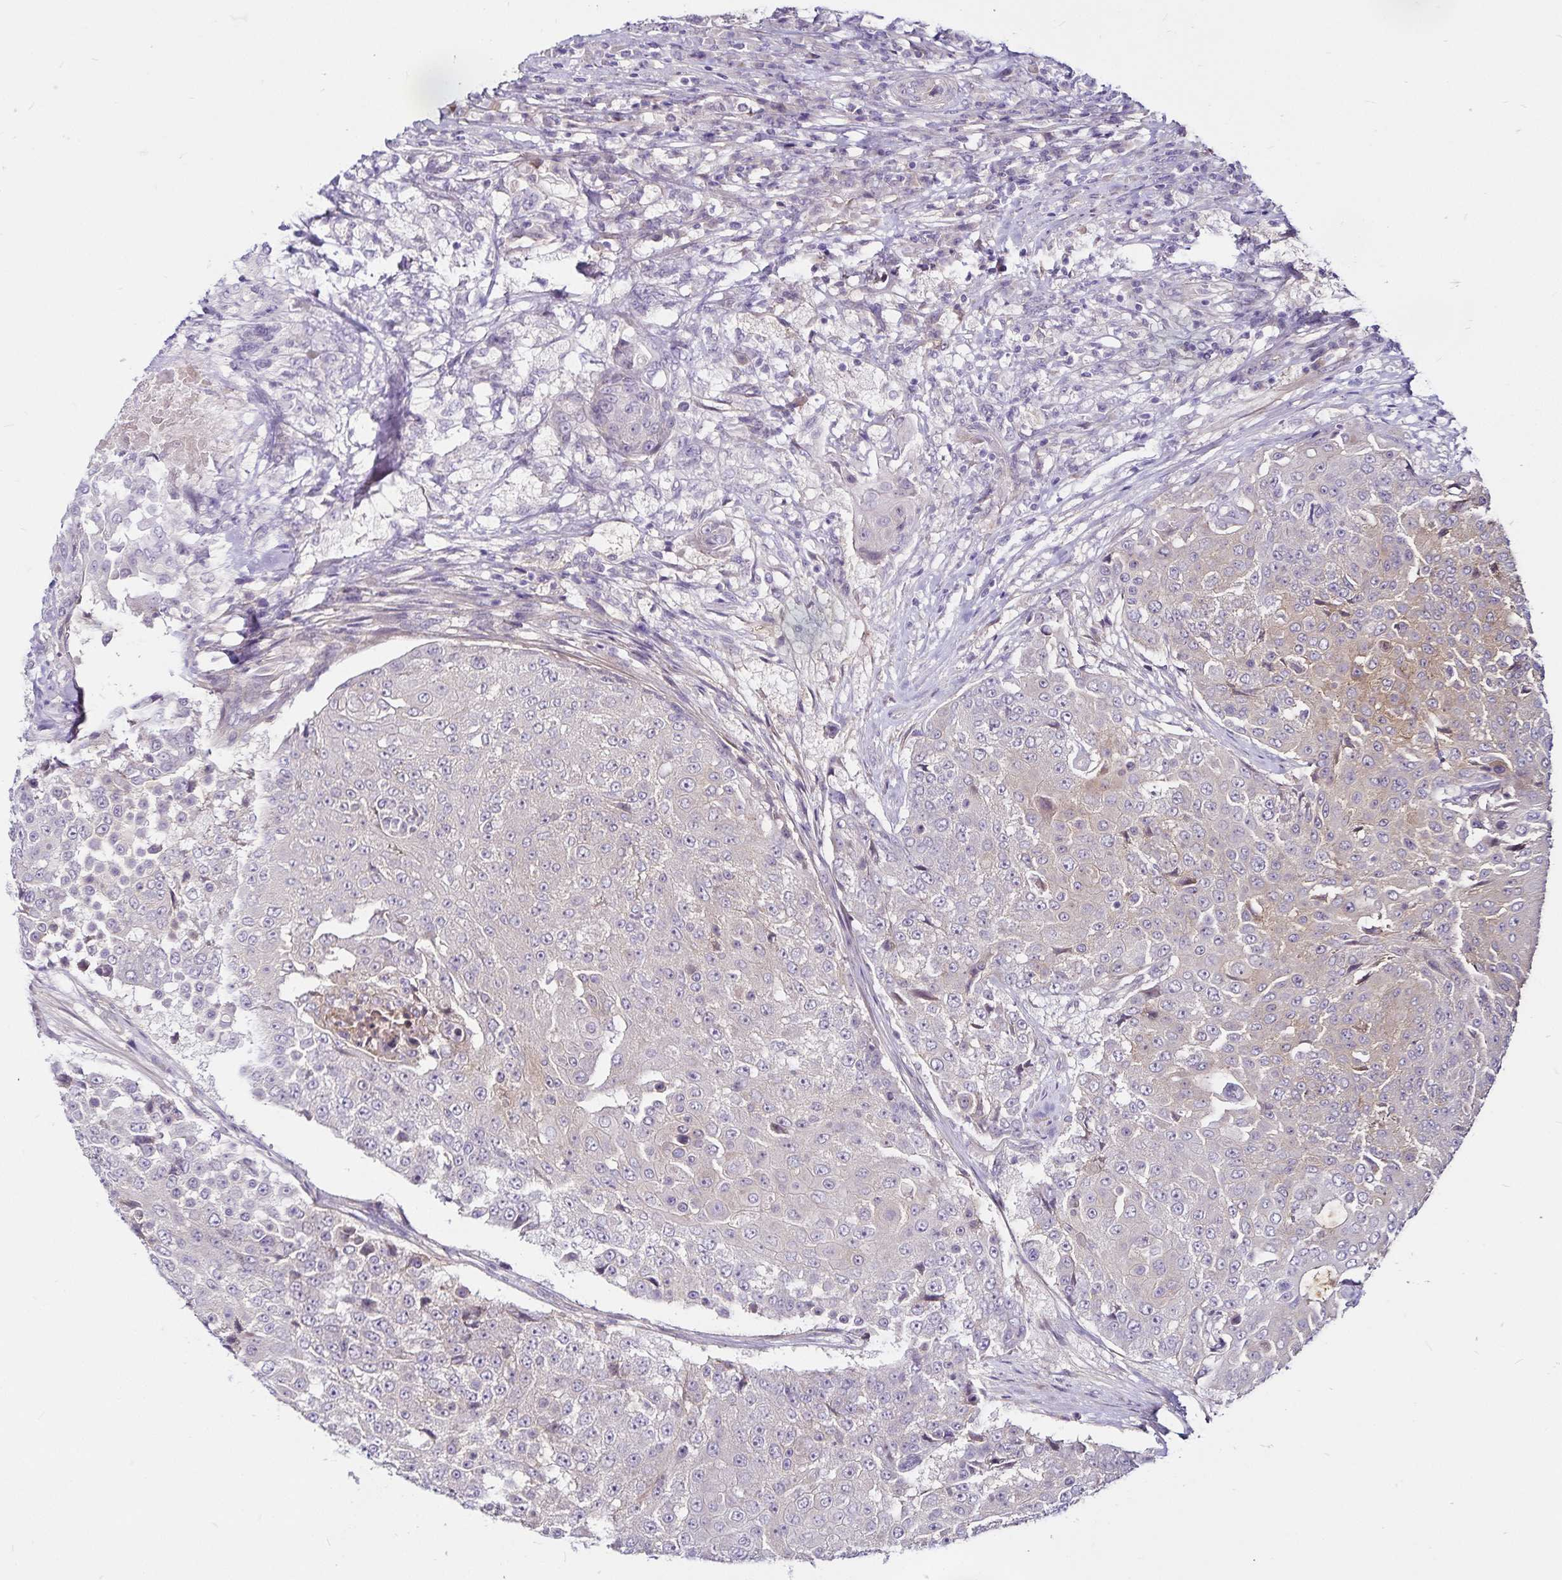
{"staining": {"intensity": "weak", "quantity": "<25%", "location": "cytoplasmic/membranous"}, "tissue": "urothelial cancer", "cell_type": "Tumor cells", "image_type": "cancer", "snomed": [{"axis": "morphology", "description": "Urothelial carcinoma, High grade"}, {"axis": "topography", "description": "Urinary bladder"}], "caption": "IHC micrograph of neoplastic tissue: high-grade urothelial carcinoma stained with DAB shows no significant protein positivity in tumor cells.", "gene": "GNG12", "patient": {"sex": "female", "age": 63}}